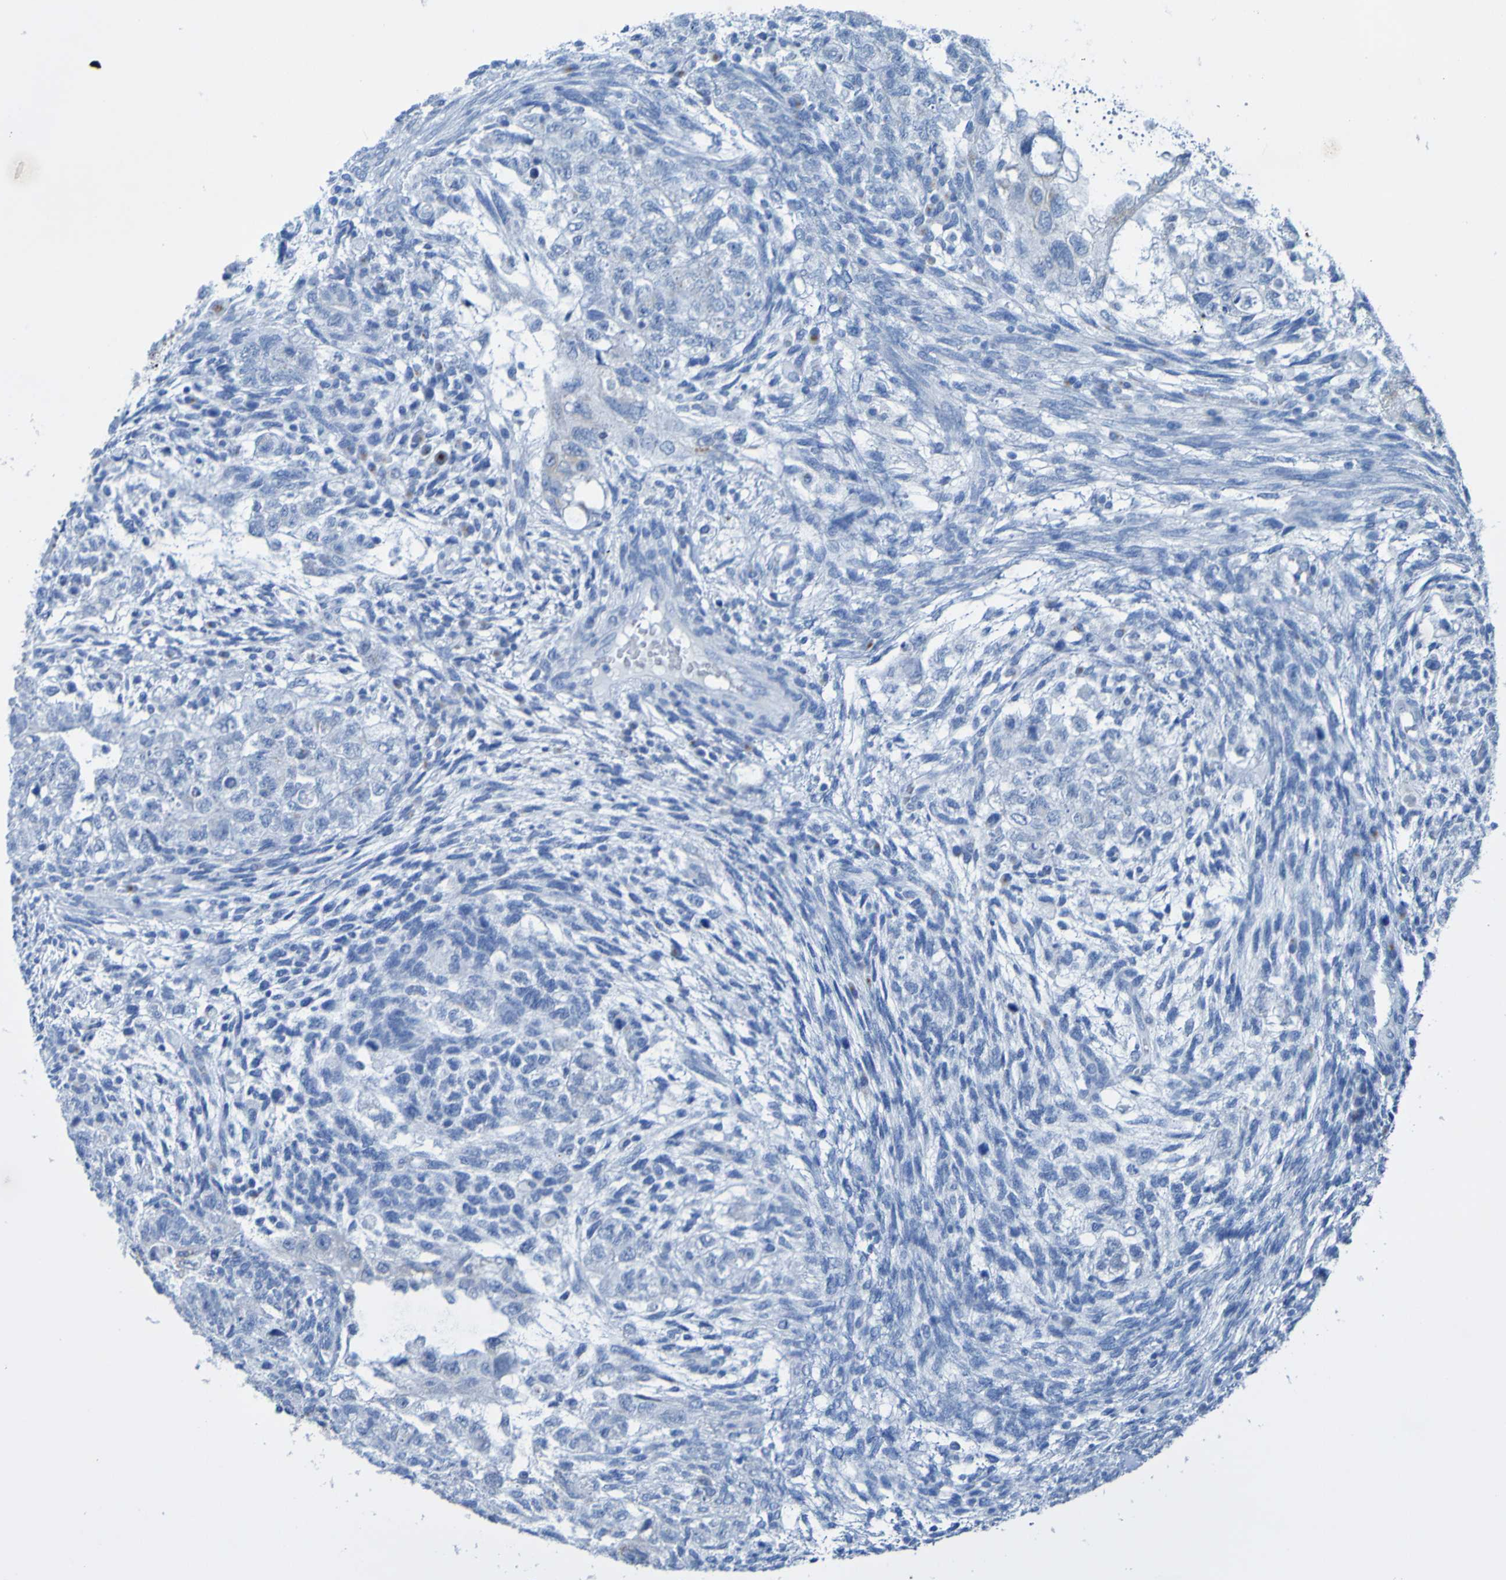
{"staining": {"intensity": "negative", "quantity": "none", "location": "none"}, "tissue": "testis cancer", "cell_type": "Tumor cells", "image_type": "cancer", "snomed": [{"axis": "morphology", "description": "Normal tissue, NOS"}, {"axis": "morphology", "description": "Carcinoma, Embryonal, NOS"}, {"axis": "topography", "description": "Testis"}], "caption": "Histopathology image shows no significant protein staining in tumor cells of testis cancer.", "gene": "ACMSD", "patient": {"sex": "male", "age": 36}}